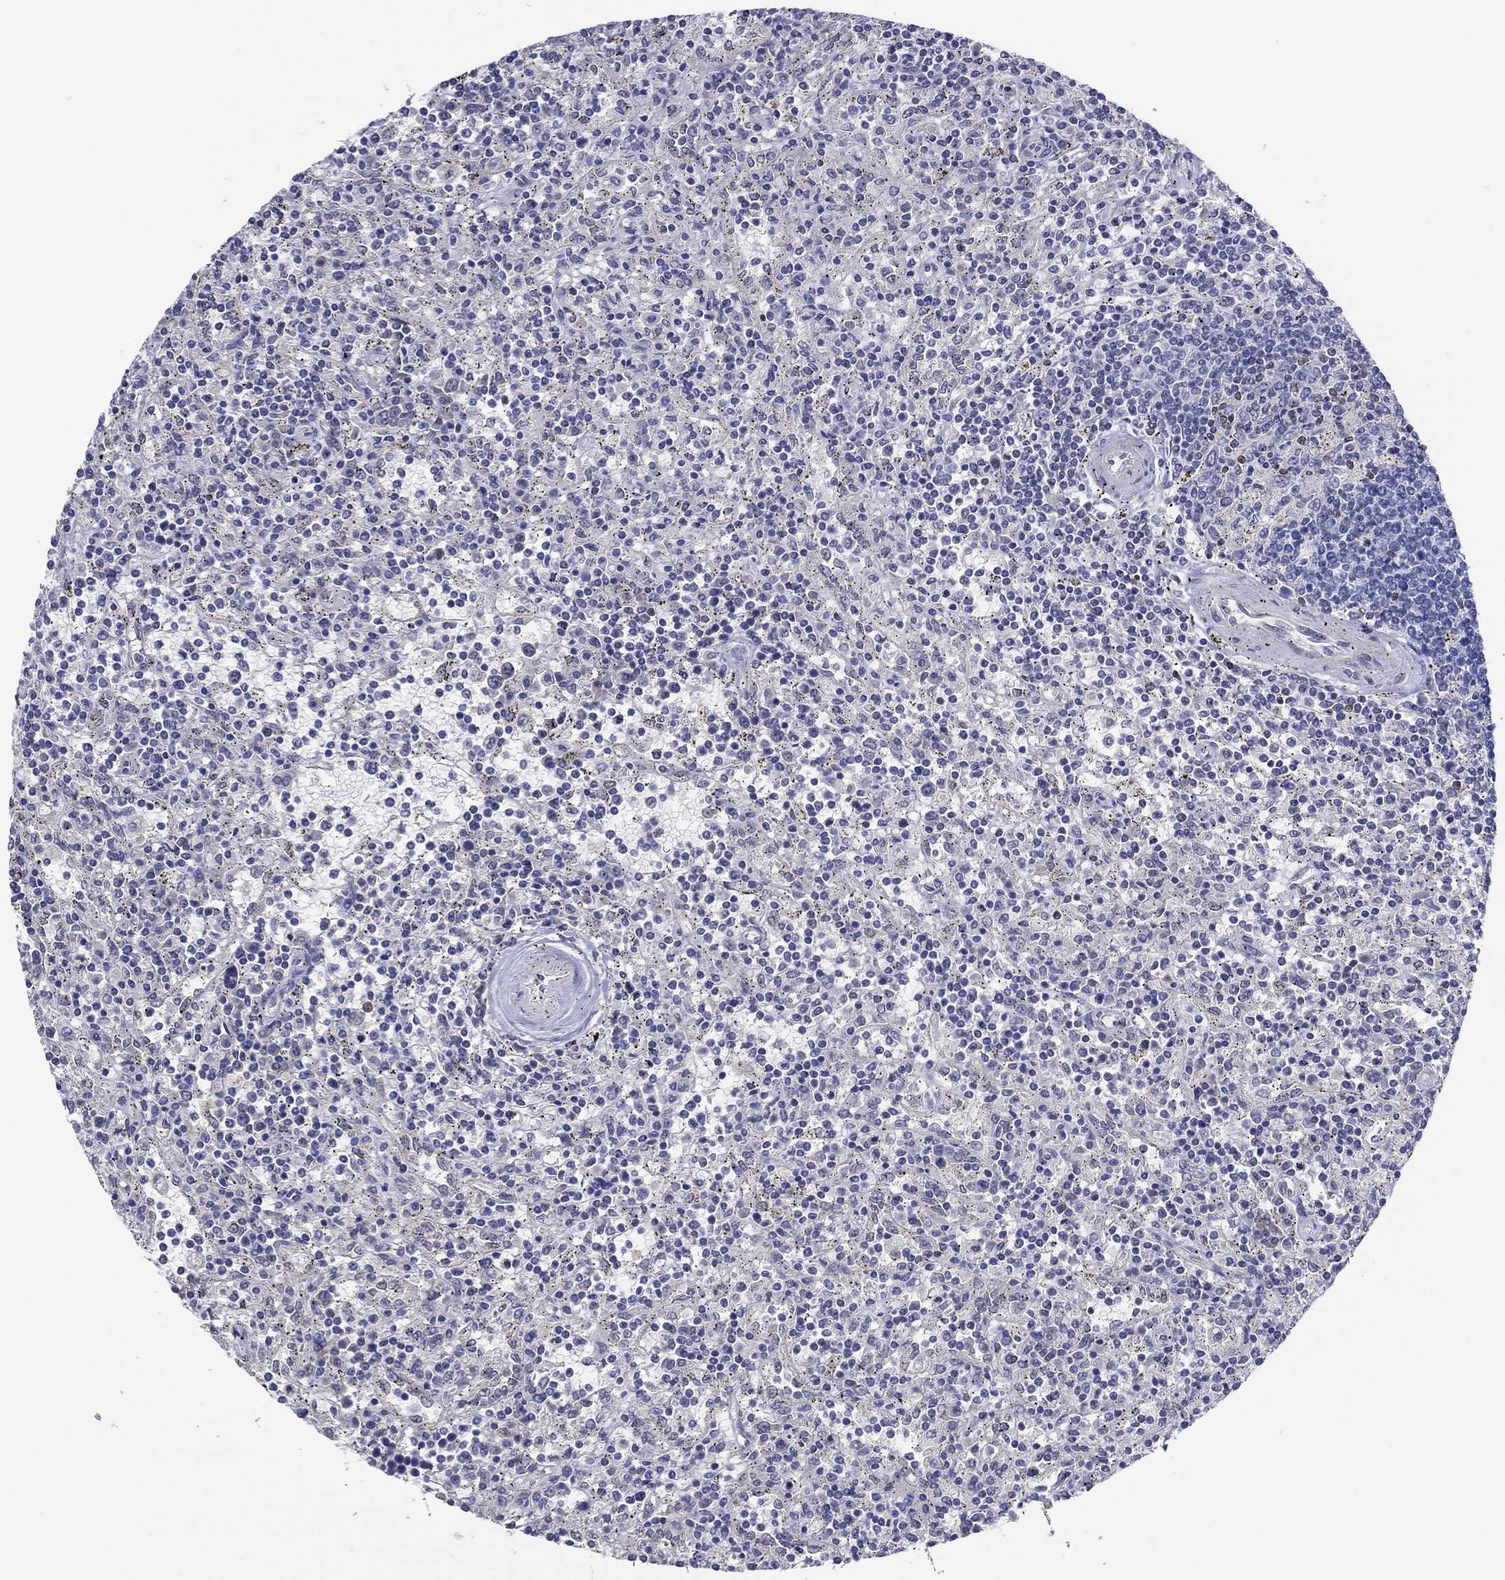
{"staining": {"intensity": "negative", "quantity": "none", "location": "none"}, "tissue": "lymphoma", "cell_type": "Tumor cells", "image_type": "cancer", "snomed": [{"axis": "morphology", "description": "Malignant lymphoma, non-Hodgkin's type, Low grade"}, {"axis": "topography", "description": "Spleen"}], "caption": "Immunohistochemistry photomicrograph of neoplastic tissue: lymphoma stained with DAB exhibits no significant protein staining in tumor cells.", "gene": "ERMP1", "patient": {"sex": "male", "age": 62}}